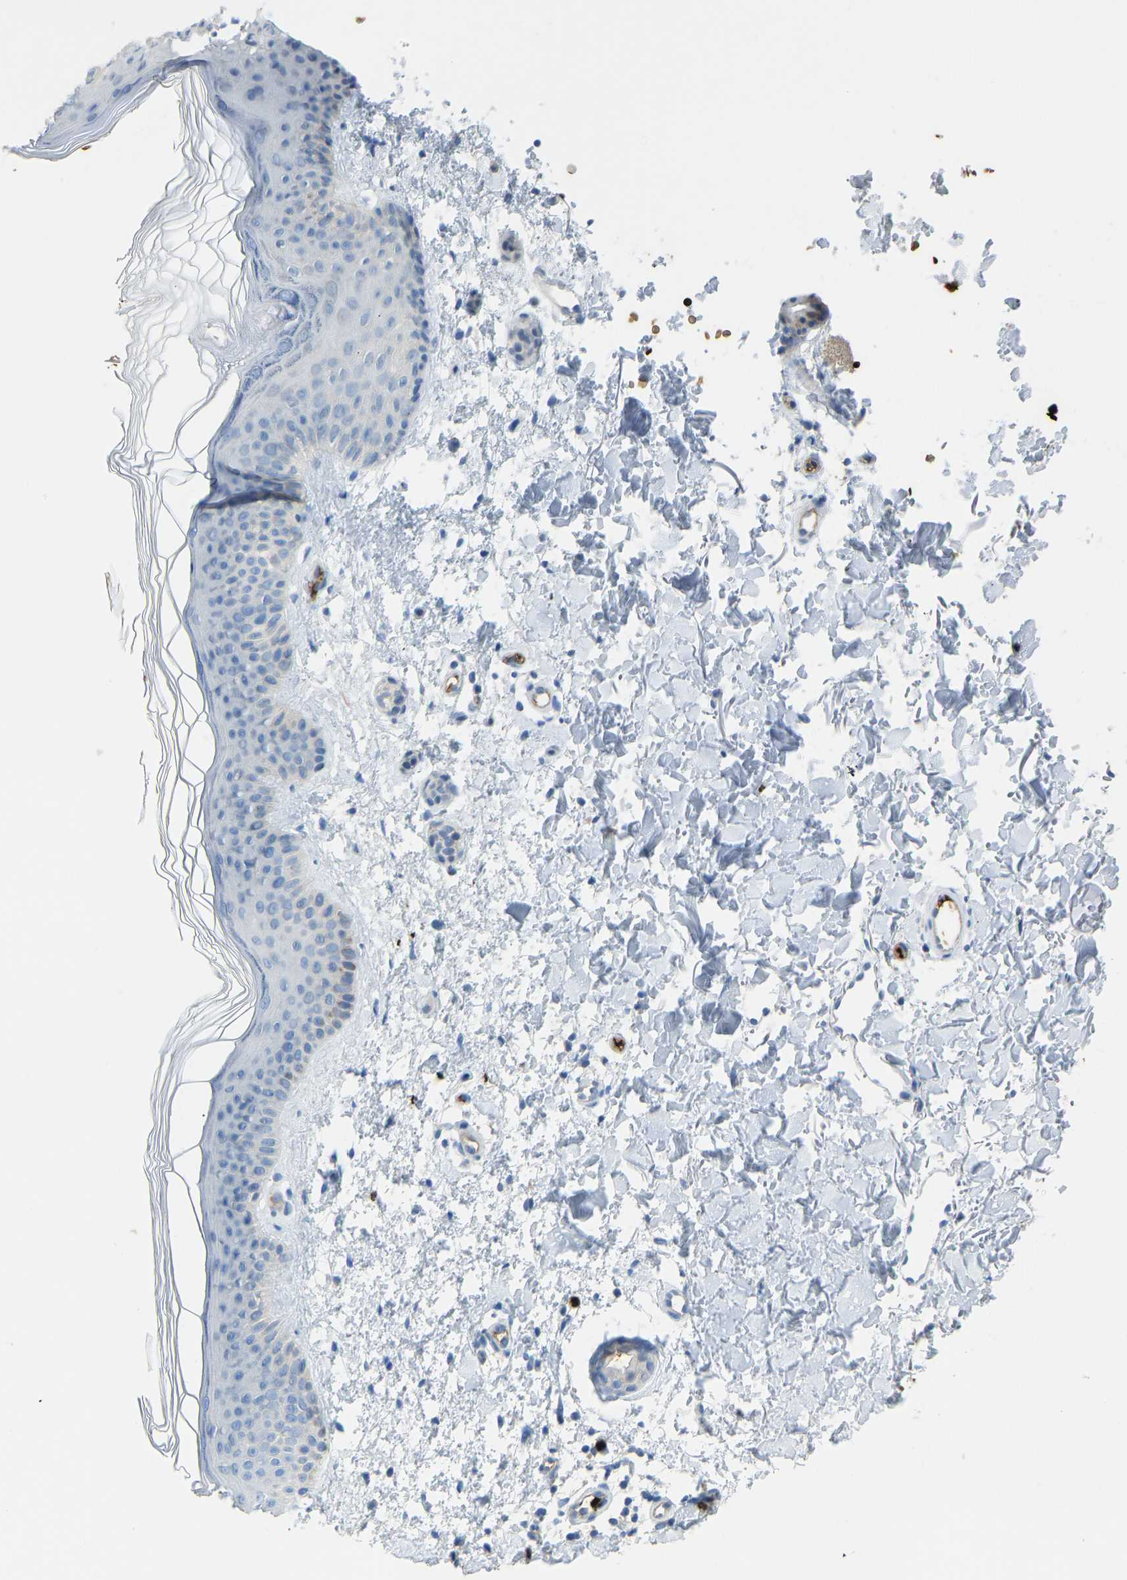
{"staining": {"intensity": "negative", "quantity": "none", "location": "none"}, "tissue": "skin", "cell_type": "Fibroblasts", "image_type": "normal", "snomed": [{"axis": "morphology", "description": "Normal tissue, NOS"}, {"axis": "morphology", "description": "Malignant melanoma, NOS"}, {"axis": "topography", "description": "Skin"}], "caption": "DAB immunohistochemical staining of unremarkable human skin demonstrates no significant positivity in fibroblasts.", "gene": "PIGS", "patient": {"sex": "male", "age": 83}}